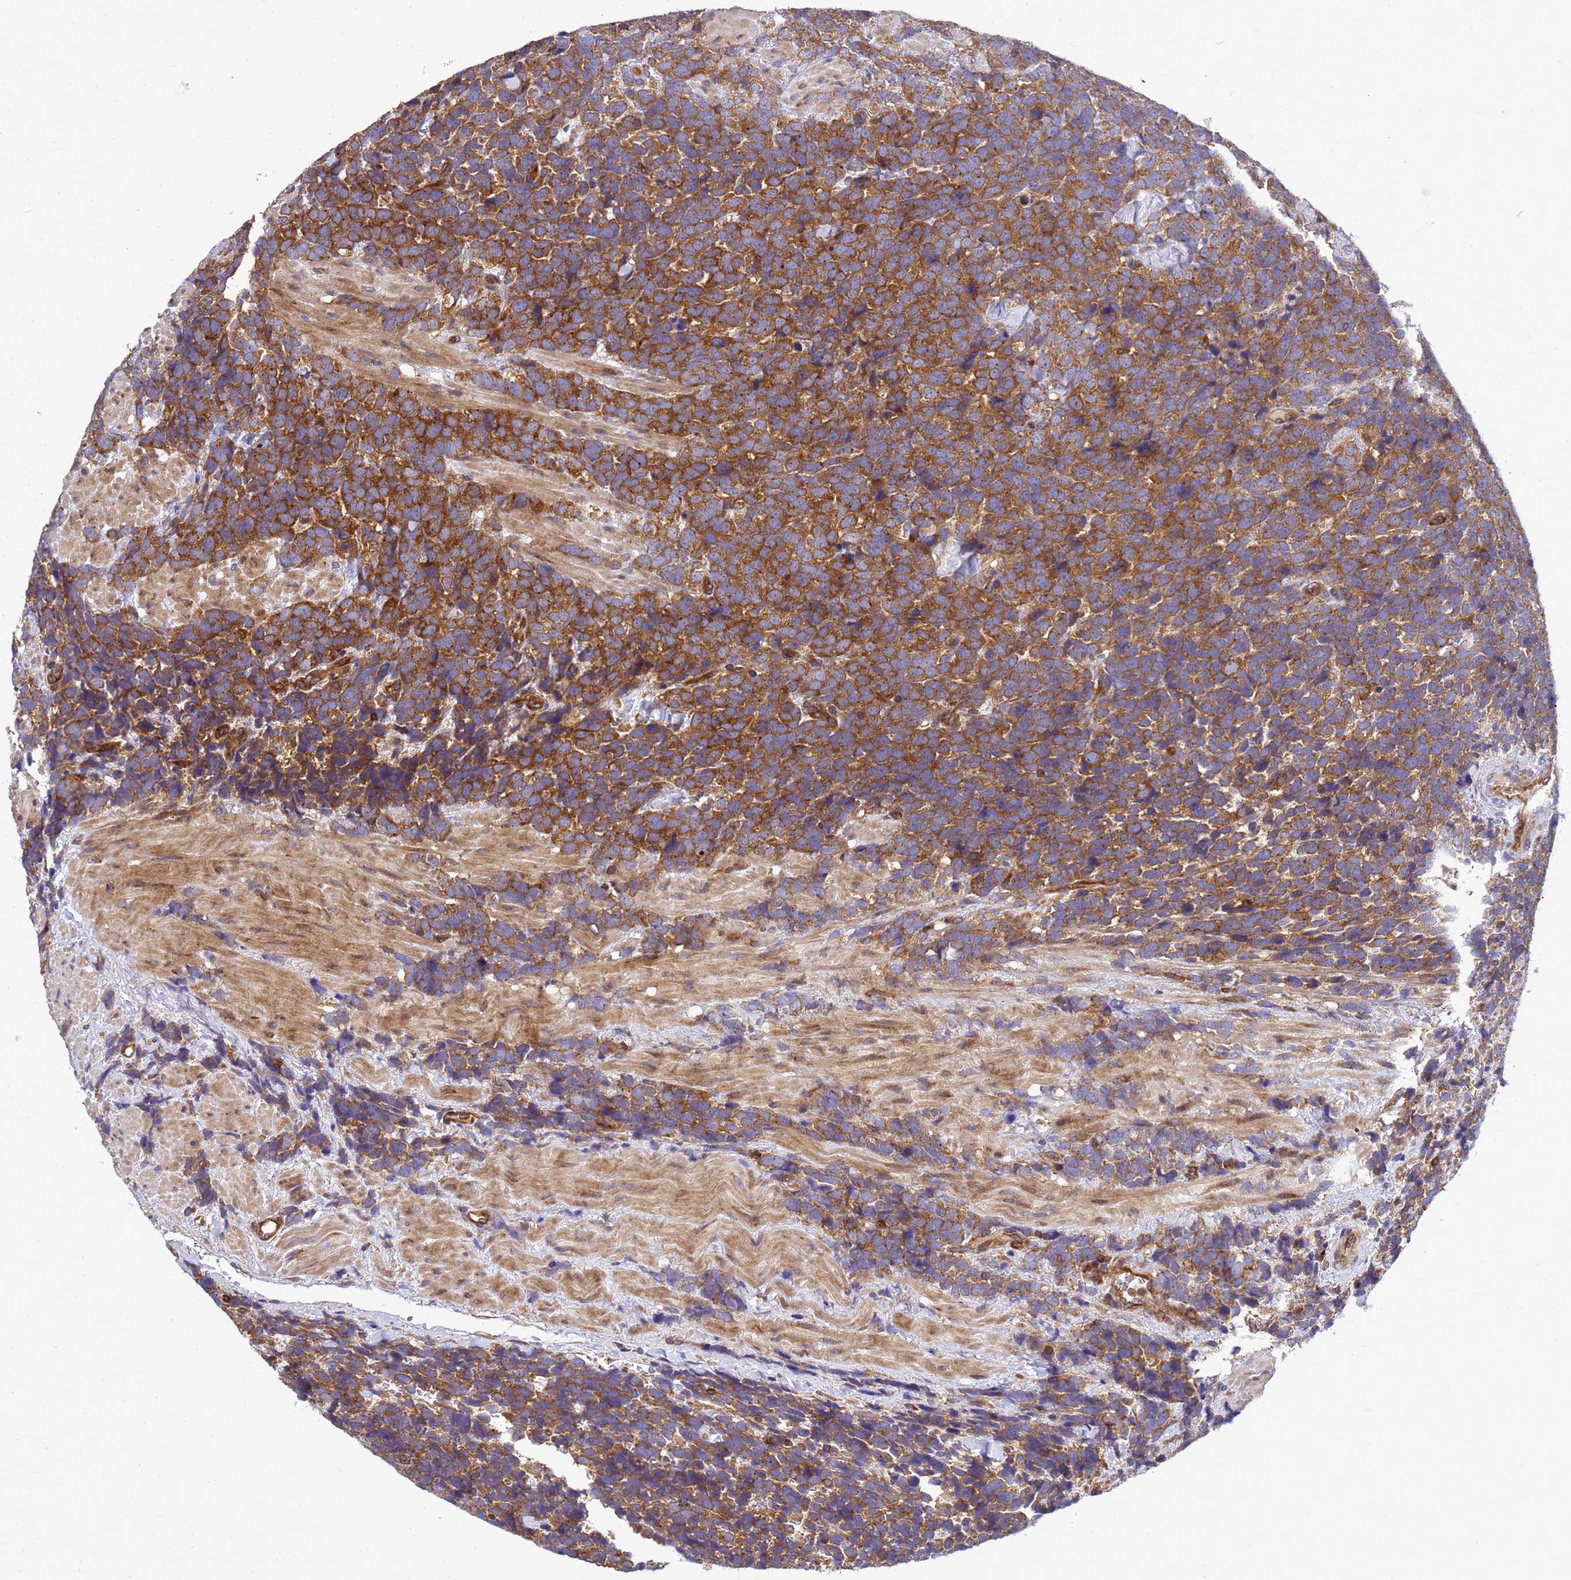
{"staining": {"intensity": "strong", "quantity": ">75%", "location": "cytoplasmic/membranous"}, "tissue": "urothelial cancer", "cell_type": "Tumor cells", "image_type": "cancer", "snomed": [{"axis": "morphology", "description": "Urothelial carcinoma, High grade"}, {"axis": "topography", "description": "Urinary bladder"}], "caption": "Immunohistochemistry (IHC) staining of high-grade urothelial carcinoma, which reveals high levels of strong cytoplasmic/membranous staining in approximately >75% of tumor cells indicating strong cytoplasmic/membranous protein positivity. The staining was performed using DAB (brown) for protein detection and nuclei were counterstained in hematoxylin (blue).", "gene": "BECN1", "patient": {"sex": "female", "age": 82}}